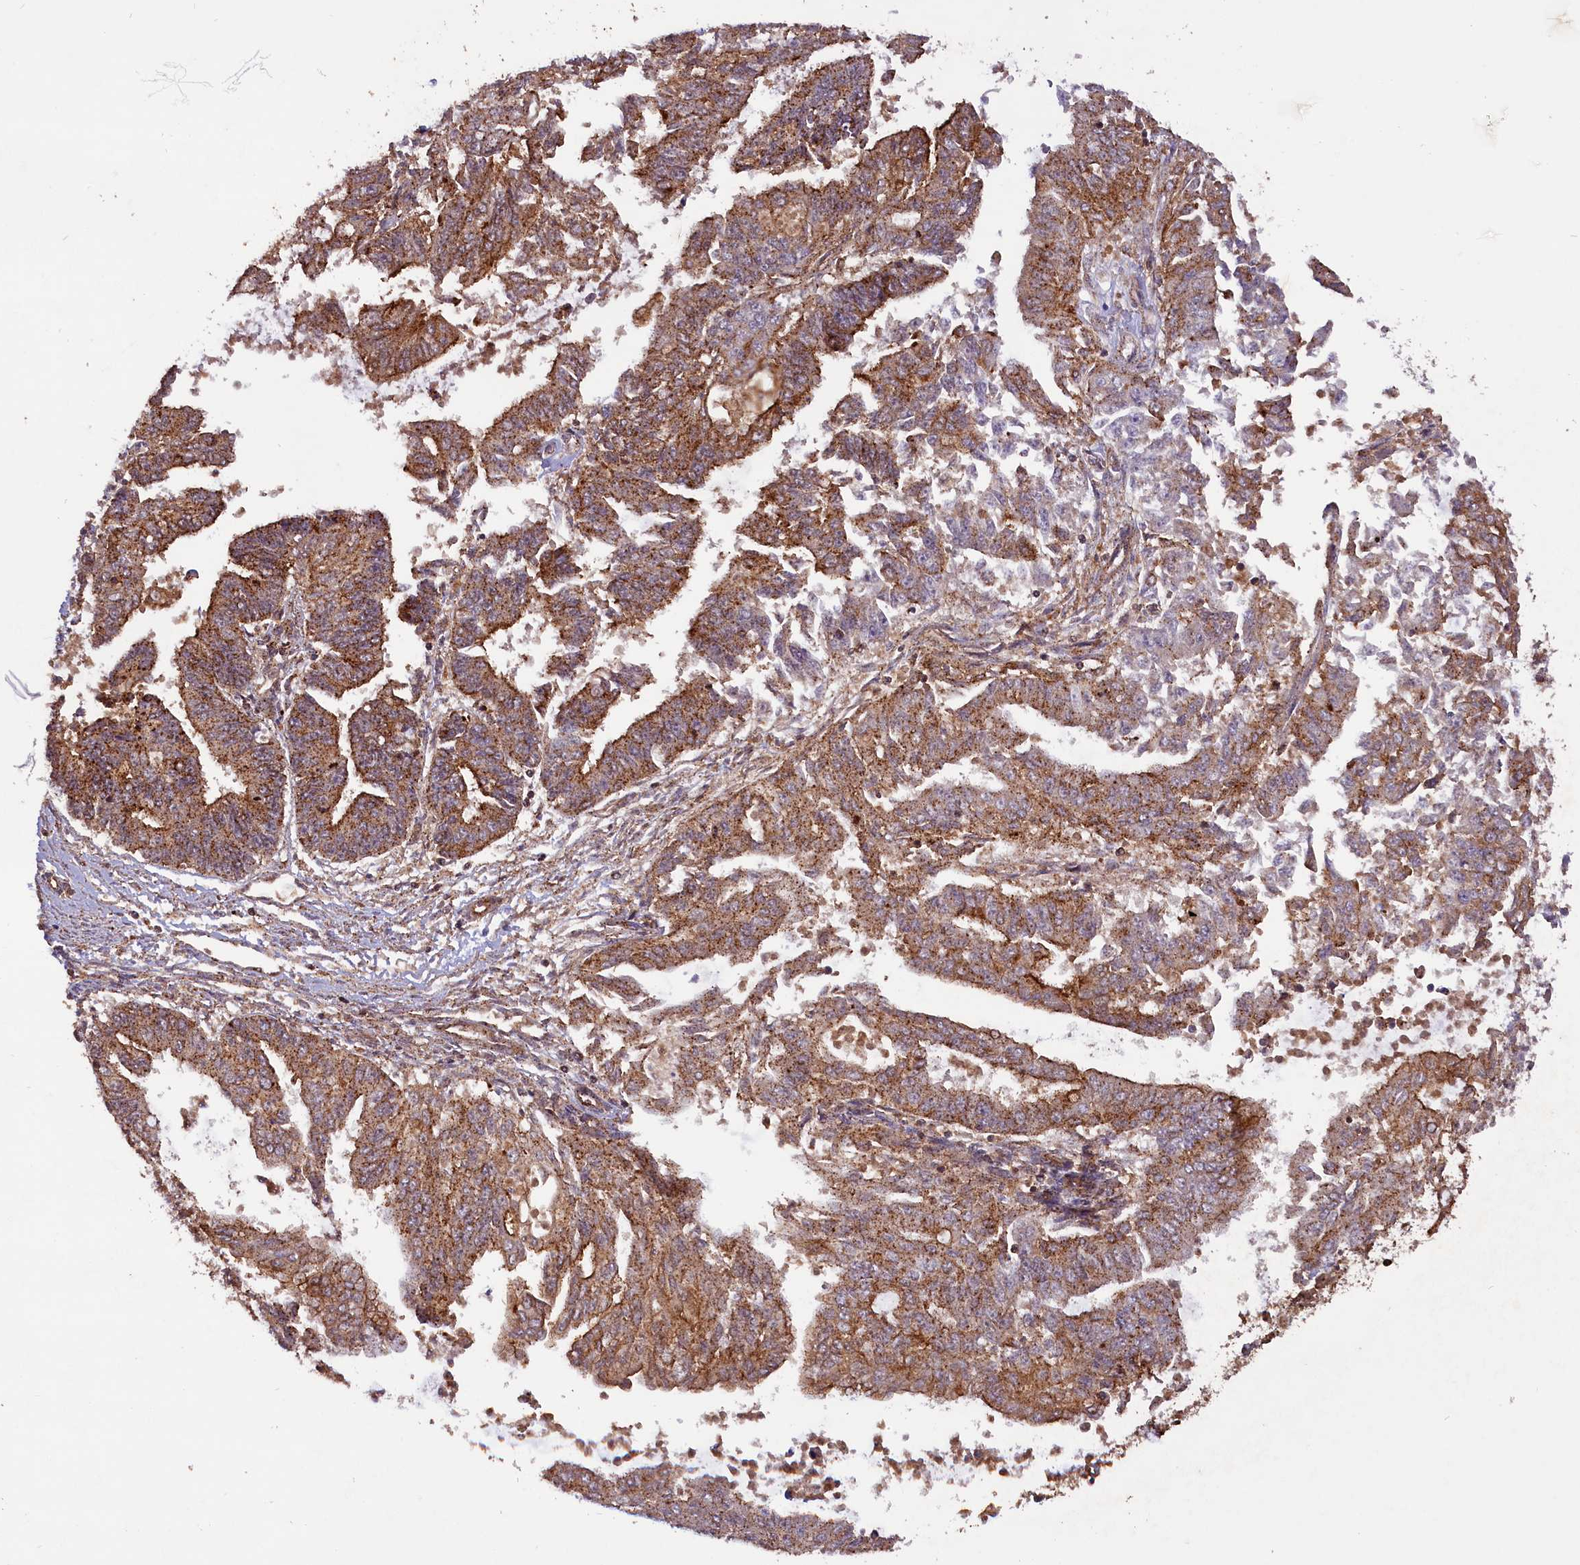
{"staining": {"intensity": "moderate", "quantity": ">75%", "location": "cytoplasmic/membranous"}, "tissue": "endometrial cancer", "cell_type": "Tumor cells", "image_type": "cancer", "snomed": [{"axis": "morphology", "description": "Adenocarcinoma, NOS"}, {"axis": "topography", "description": "Endometrium"}], "caption": "This histopathology image demonstrates endometrial cancer stained with IHC to label a protein in brown. The cytoplasmic/membranous of tumor cells show moderate positivity for the protein. Nuclei are counter-stained blue.", "gene": "IST1", "patient": {"sex": "female", "age": 73}}